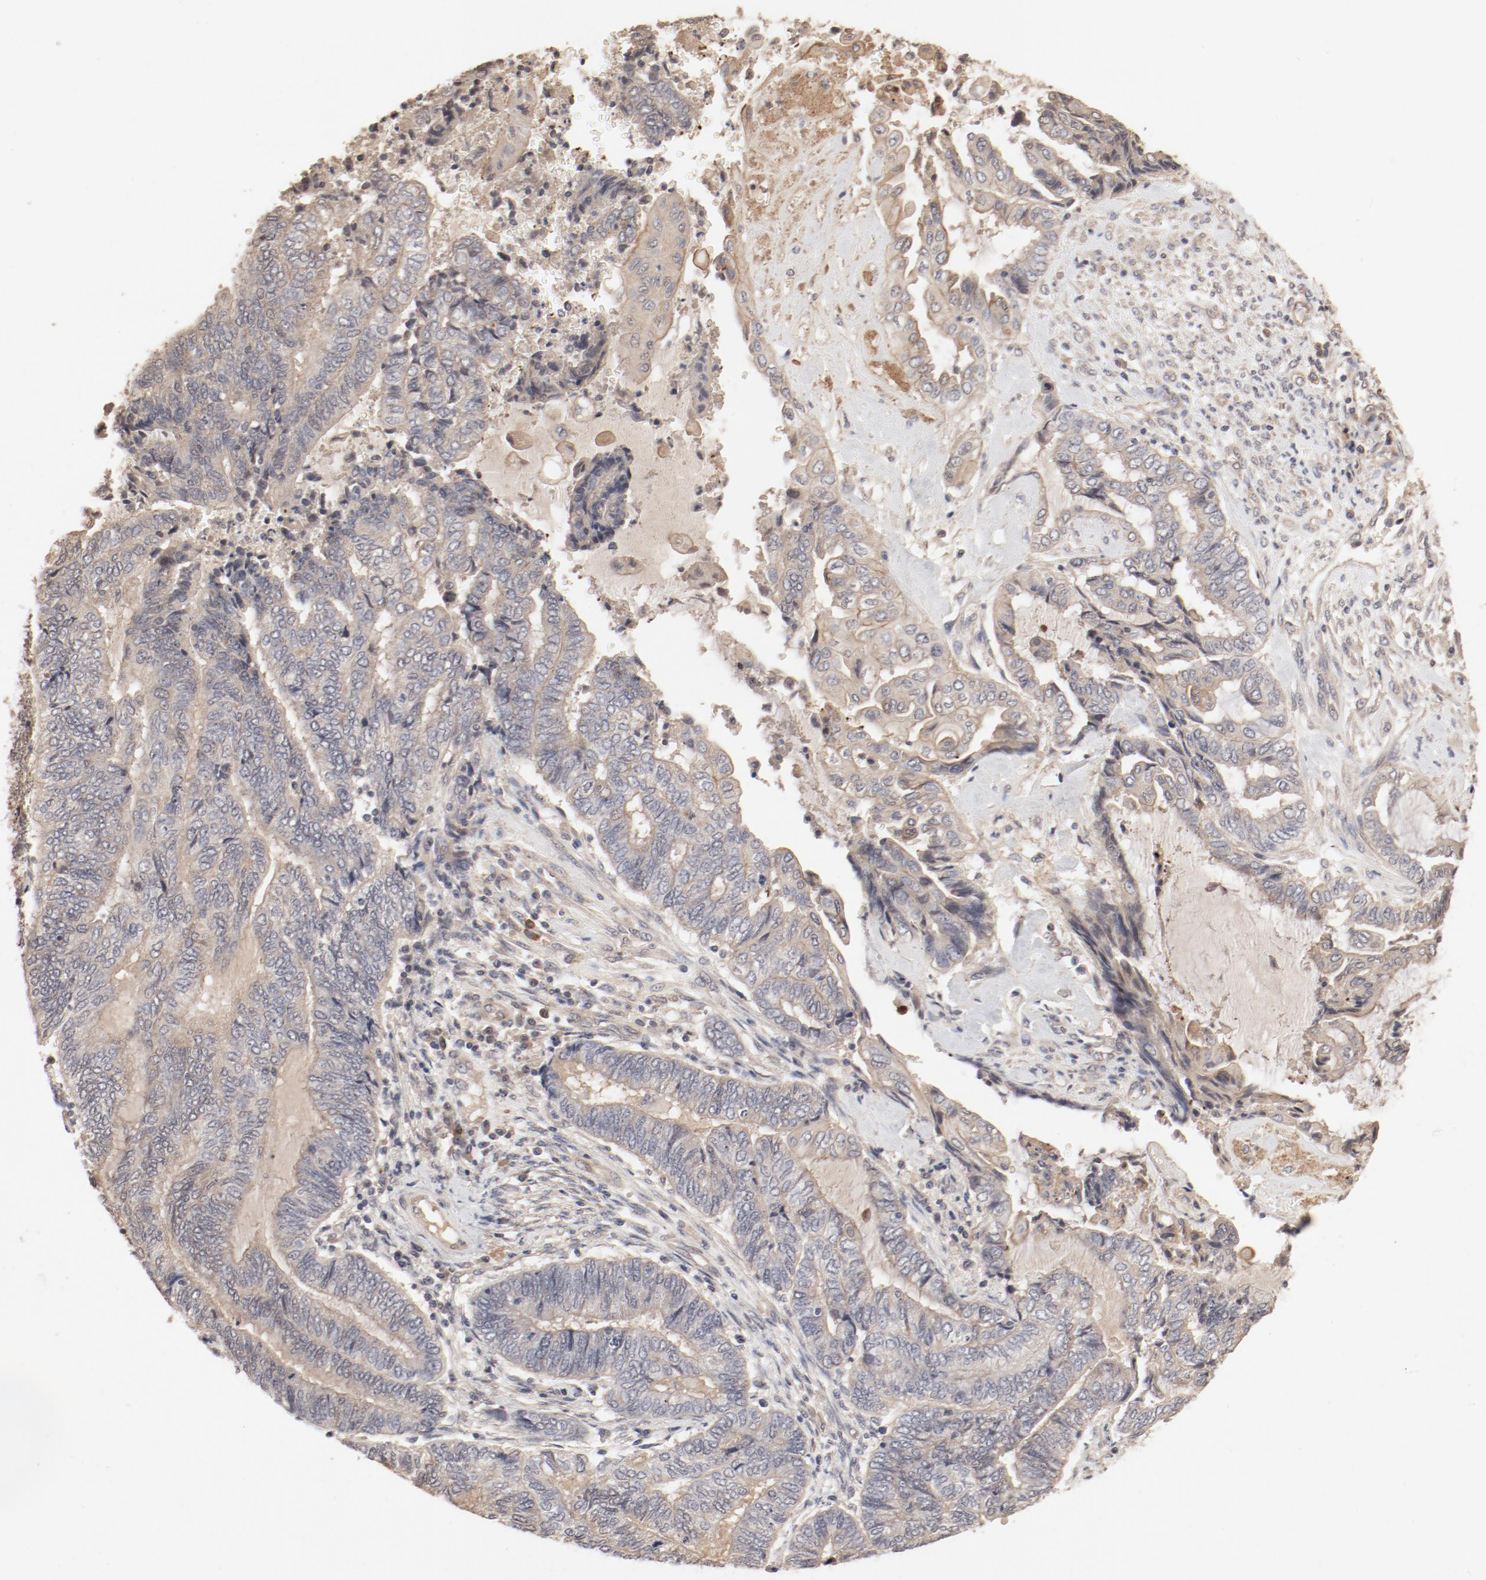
{"staining": {"intensity": "moderate", "quantity": ">75%", "location": "cytoplasmic/membranous"}, "tissue": "endometrial cancer", "cell_type": "Tumor cells", "image_type": "cancer", "snomed": [{"axis": "morphology", "description": "Adenocarcinoma, NOS"}, {"axis": "topography", "description": "Uterus"}, {"axis": "topography", "description": "Endometrium"}], "caption": "This is an image of IHC staining of endometrial cancer (adenocarcinoma), which shows moderate staining in the cytoplasmic/membranous of tumor cells.", "gene": "IL3RA", "patient": {"sex": "female", "age": 70}}